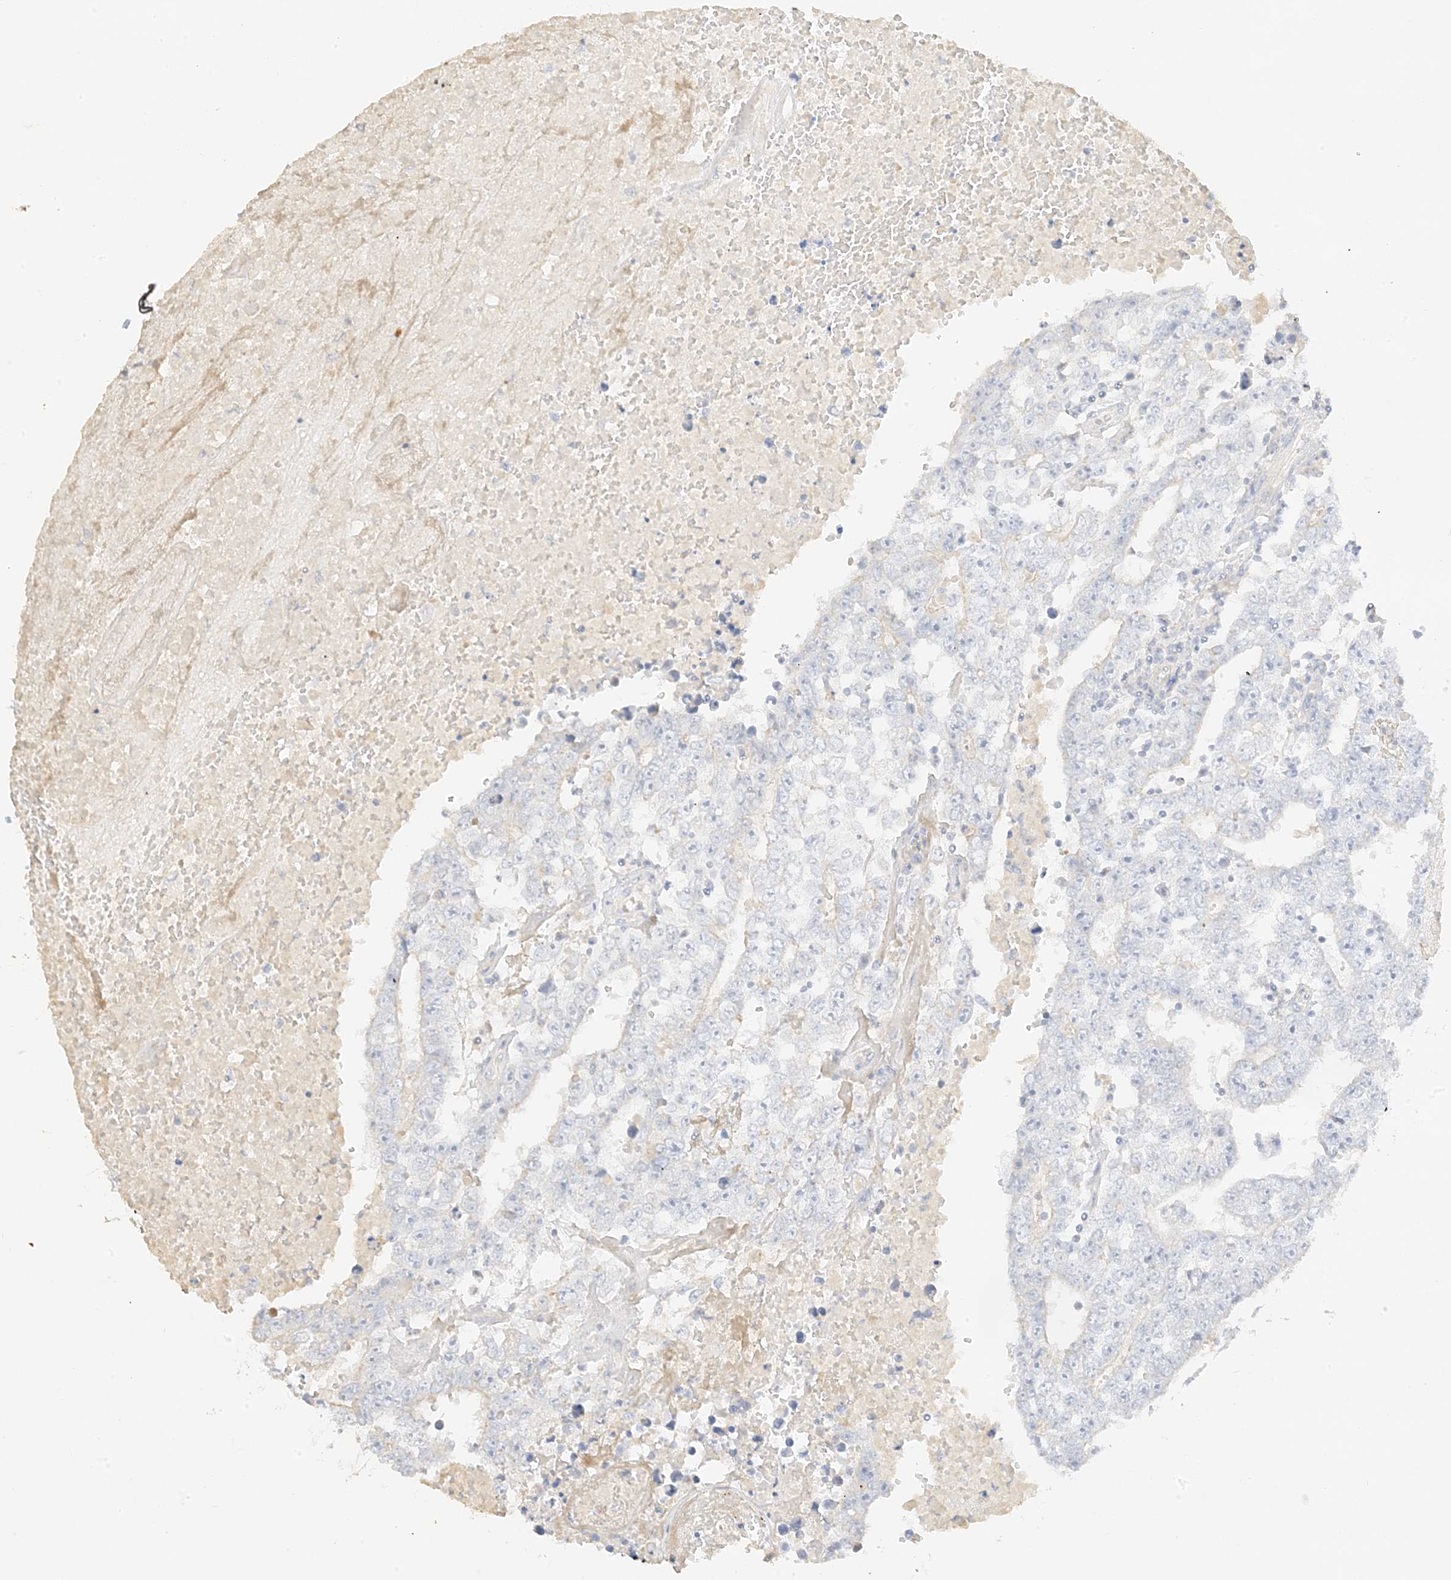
{"staining": {"intensity": "negative", "quantity": "none", "location": "none"}, "tissue": "testis cancer", "cell_type": "Tumor cells", "image_type": "cancer", "snomed": [{"axis": "morphology", "description": "Carcinoma, Embryonal, NOS"}, {"axis": "topography", "description": "Testis"}], "caption": "A photomicrograph of testis cancer stained for a protein exhibits no brown staining in tumor cells.", "gene": "ZBTB41", "patient": {"sex": "male", "age": 25}}